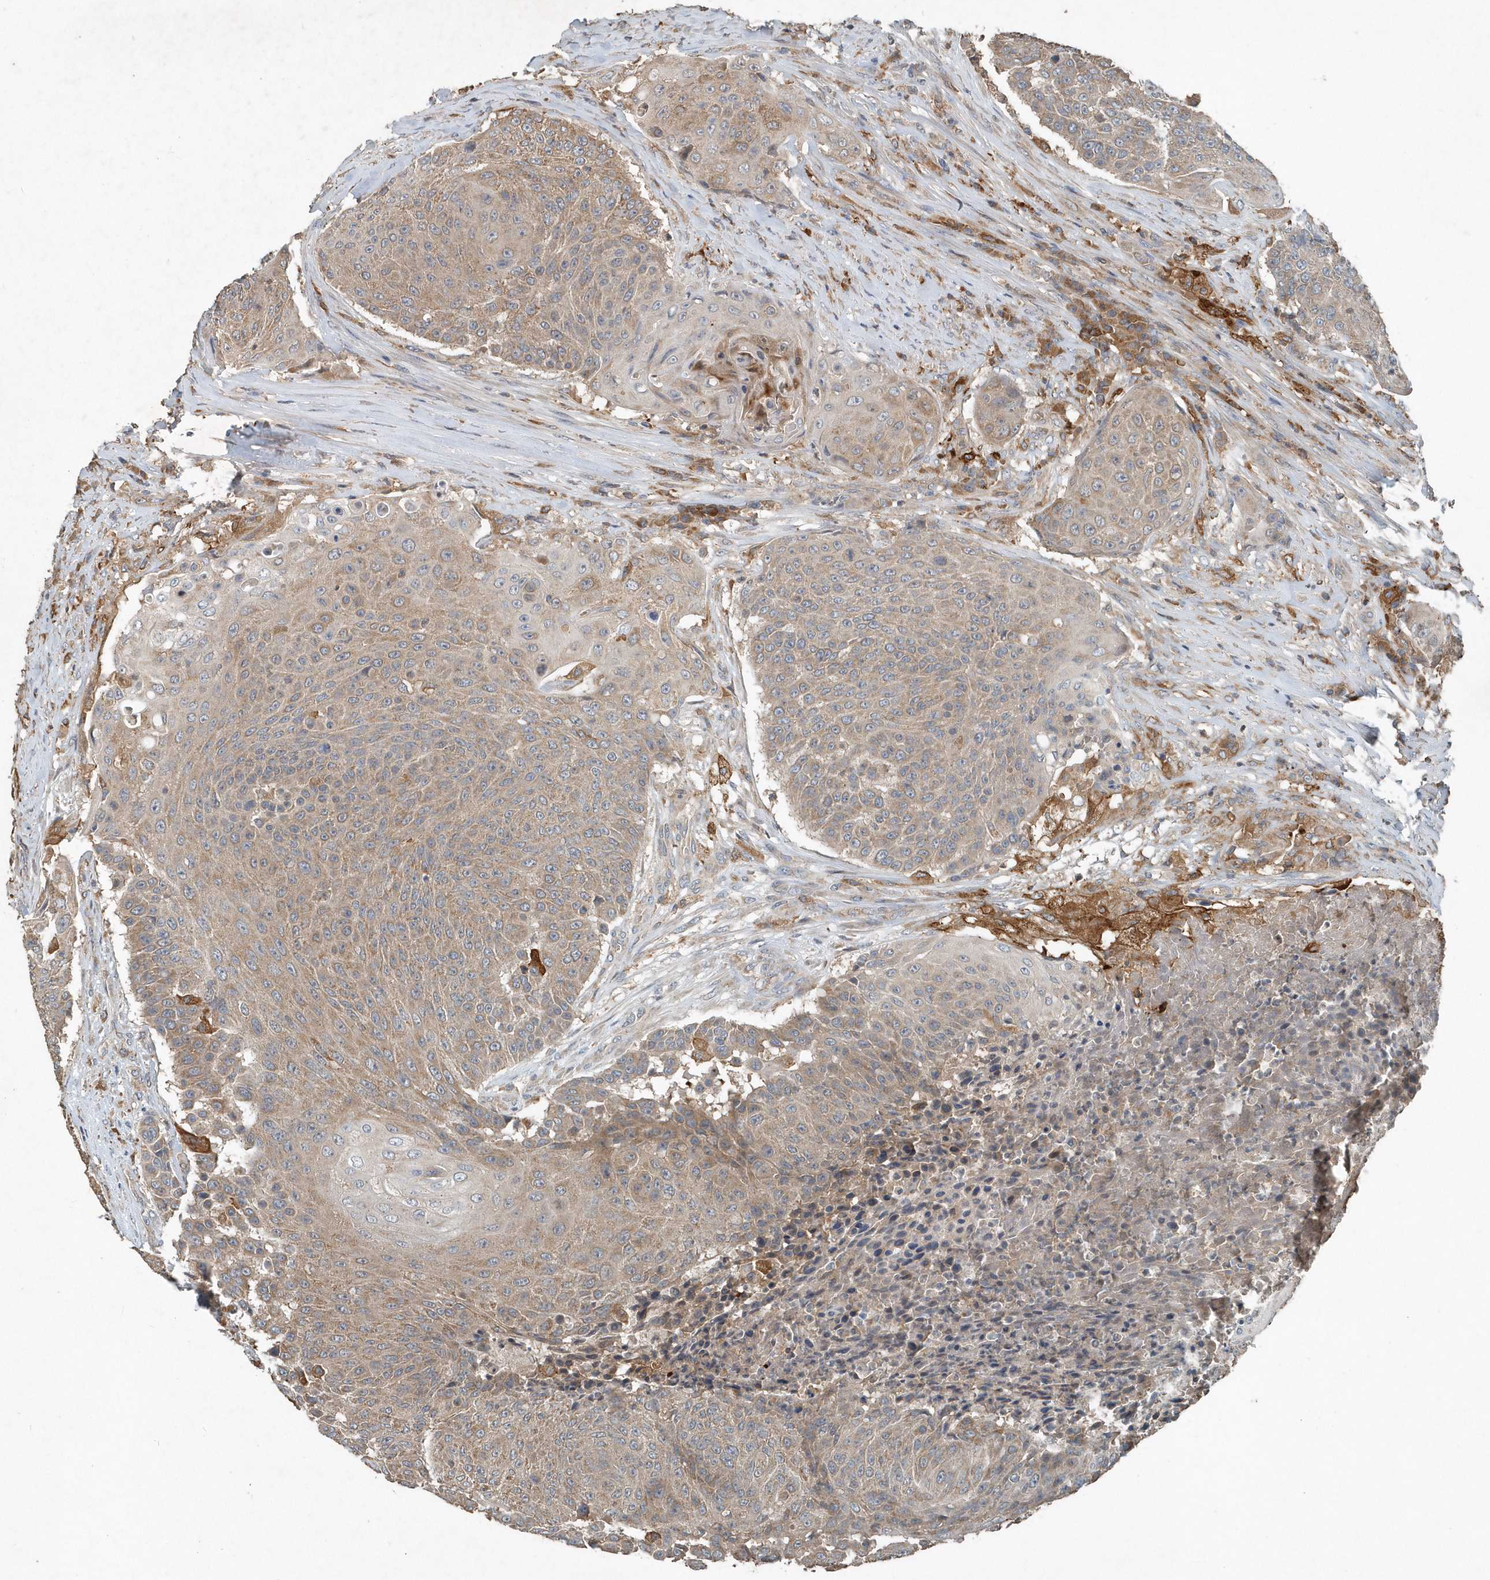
{"staining": {"intensity": "moderate", "quantity": "25%-75%", "location": "cytoplasmic/membranous"}, "tissue": "urothelial cancer", "cell_type": "Tumor cells", "image_type": "cancer", "snomed": [{"axis": "morphology", "description": "Urothelial carcinoma, High grade"}, {"axis": "topography", "description": "Urinary bladder"}], "caption": "Tumor cells demonstrate medium levels of moderate cytoplasmic/membranous expression in about 25%-75% of cells in human high-grade urothelial carcinoma.", "gene": "SCFD2", "patient": {"sex": "female", "age": 63}}